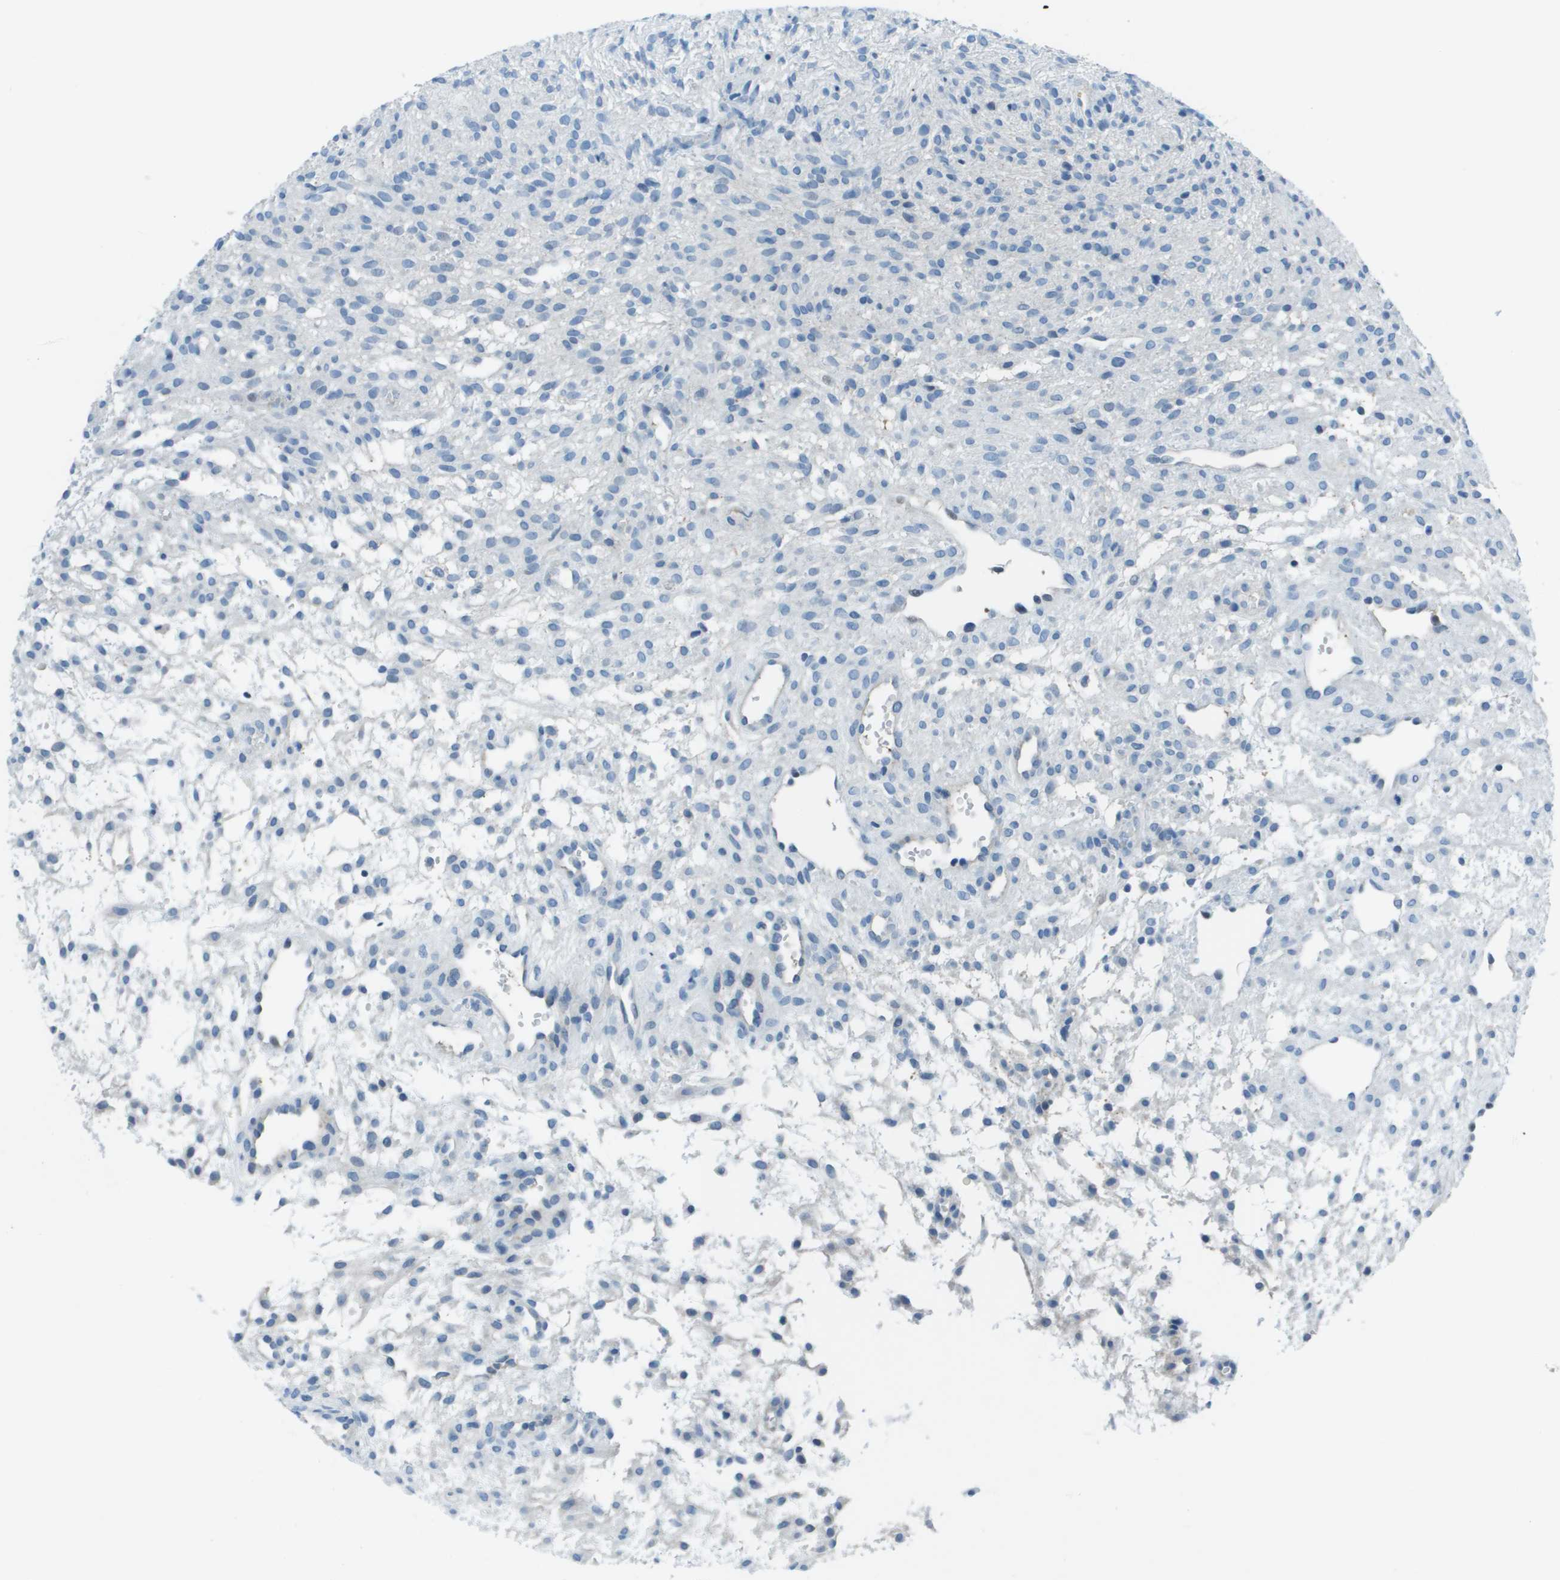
{"staining": {"intensity": "negative", "quantity": "none", "location": "none"}, "tissue": "ovary", "cell_type": "Follicle cells", "image_type": "normal", "snomed": [{"axis": "morphology", "description": "Normal tissue, NOS"}, {"axis": "morphology", "description": "Cyst, NOS"}, {"axis": "topography", "description": "Ovary"}], "caption": "Follicle cells show no significant staining in unremarkable ovary. (Immunohistochemistry, brightfield microscopy, high magnification).", "gene": "STIP1", "patient": {"sex": "female", "age": 18}}